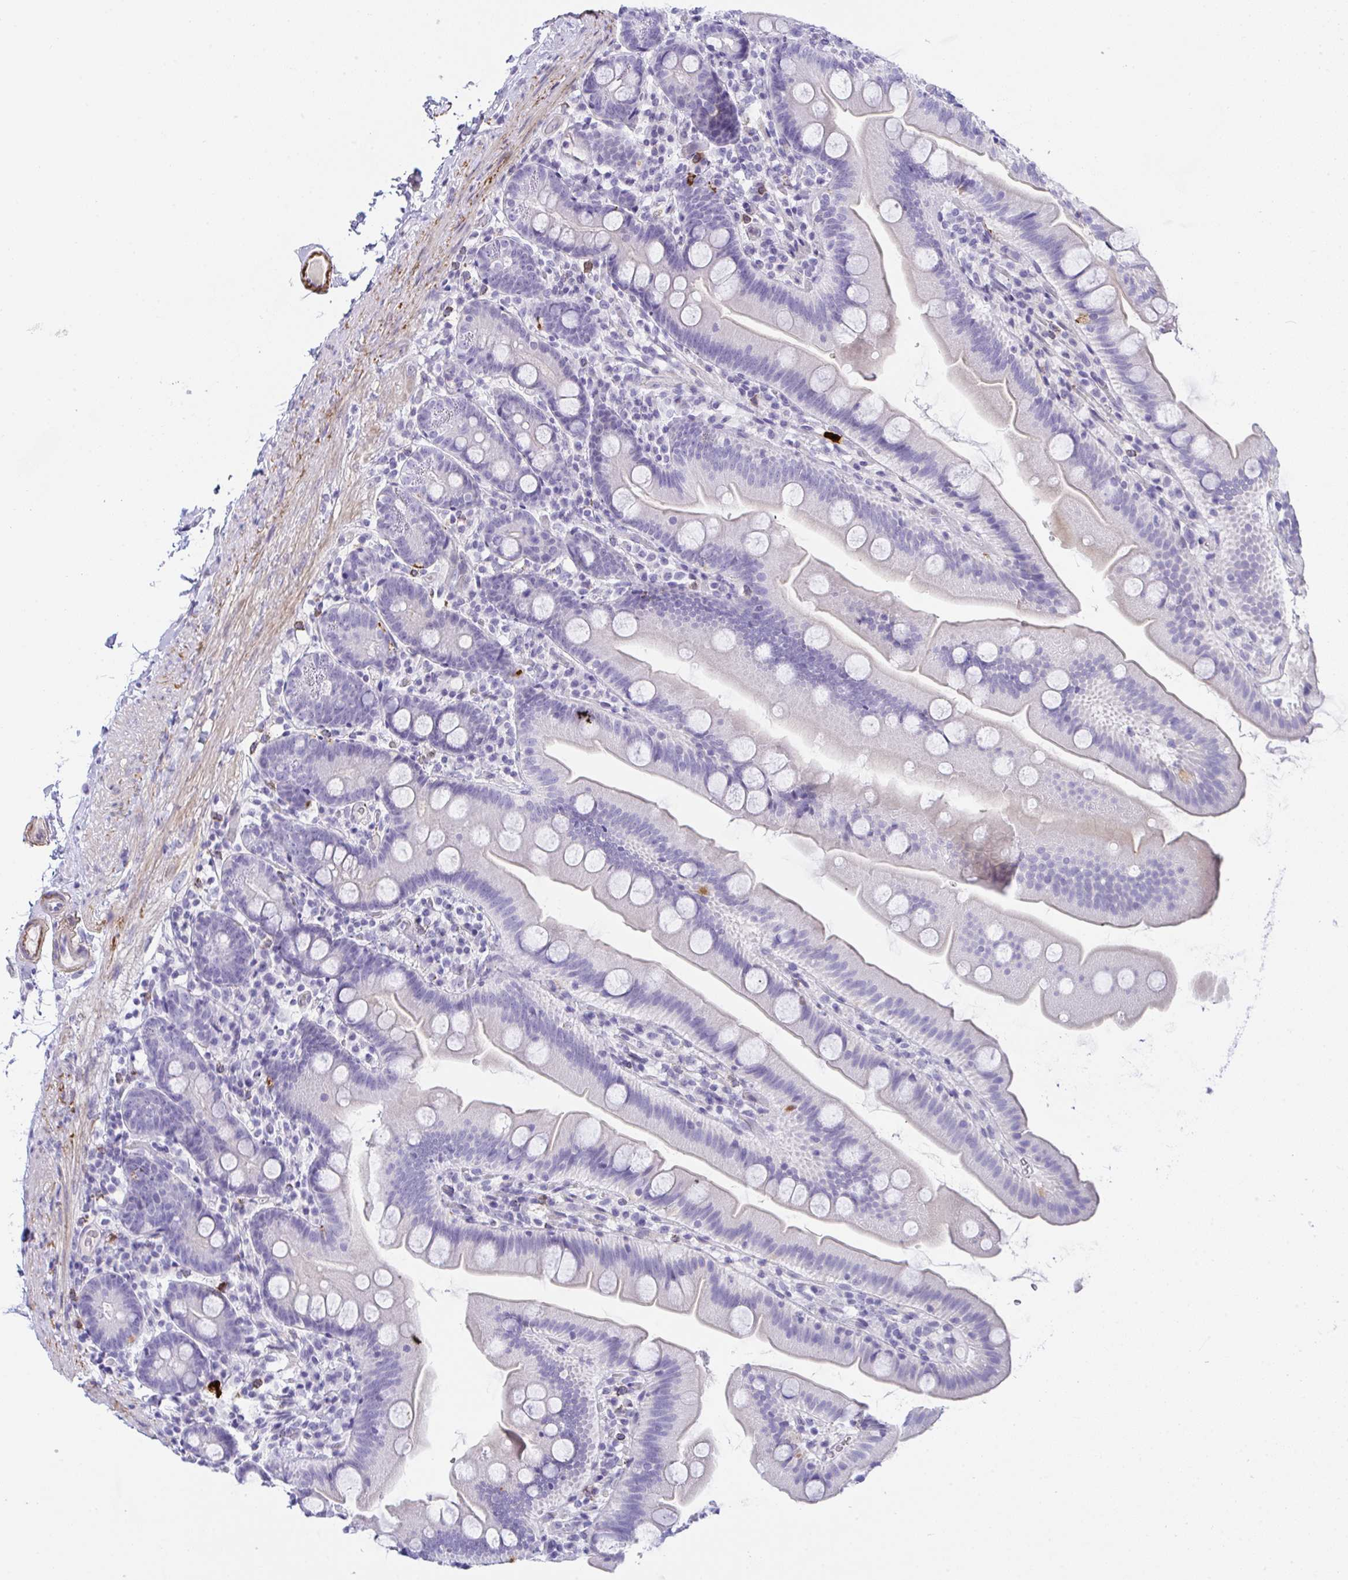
{"staining": {"intensity": "negative", "quantity": "none", "location": "none"}, "tissue": "small intestine", "cell_type": "Glandular cells", "image_type": "normal", "snomed": [{"axis": "morphology", "description": "Normal tissue, NOS"}, {"axis": "topography", "description": "Small intestine"}], "caption": "The photomicrograph reveals no staining of glandular cells in unremarkable small intestine.", "gene": "KMT2E", "patient": {"sex": "female", "age": 68}}